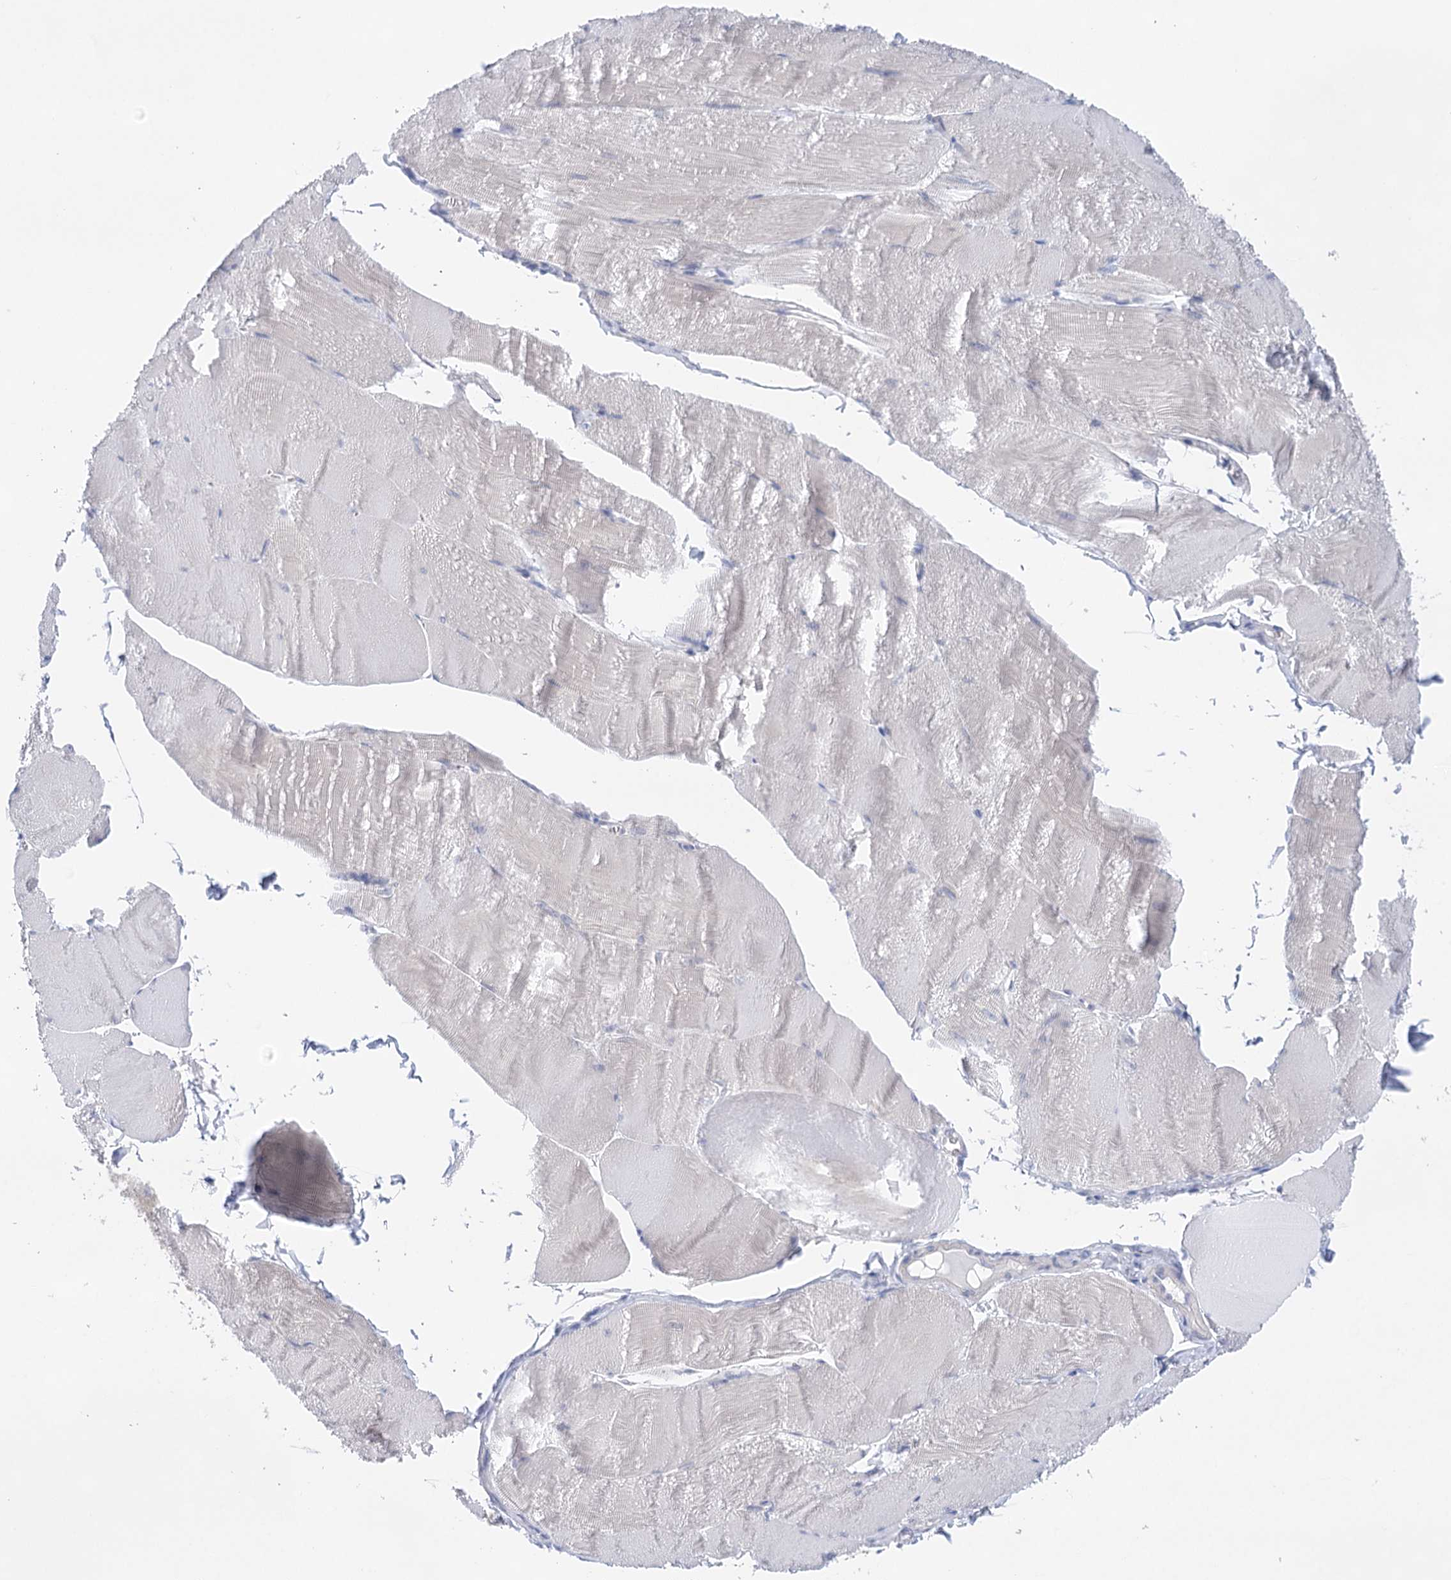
{"staining": {"intensity": "negative", "quantity": "none", "location": "none"}, "tissue": "skeletal muscle", "cell_type": "Myocytes", "image_type": "normal", "snomed": [{"axis": "morphology", "description": "Normal tissue, NOS"}, {"axis": "morphology", "description": "Basal cell carcinoma"}, {"axis": "topography", "description": "Skeletal muscle"}], "caption": "Immunohistochemical staining of benign skeletal muscle displays no significant expression in myocytes.", "gene": "LALBA", "patient": {"sex": "female", "age": 64}}